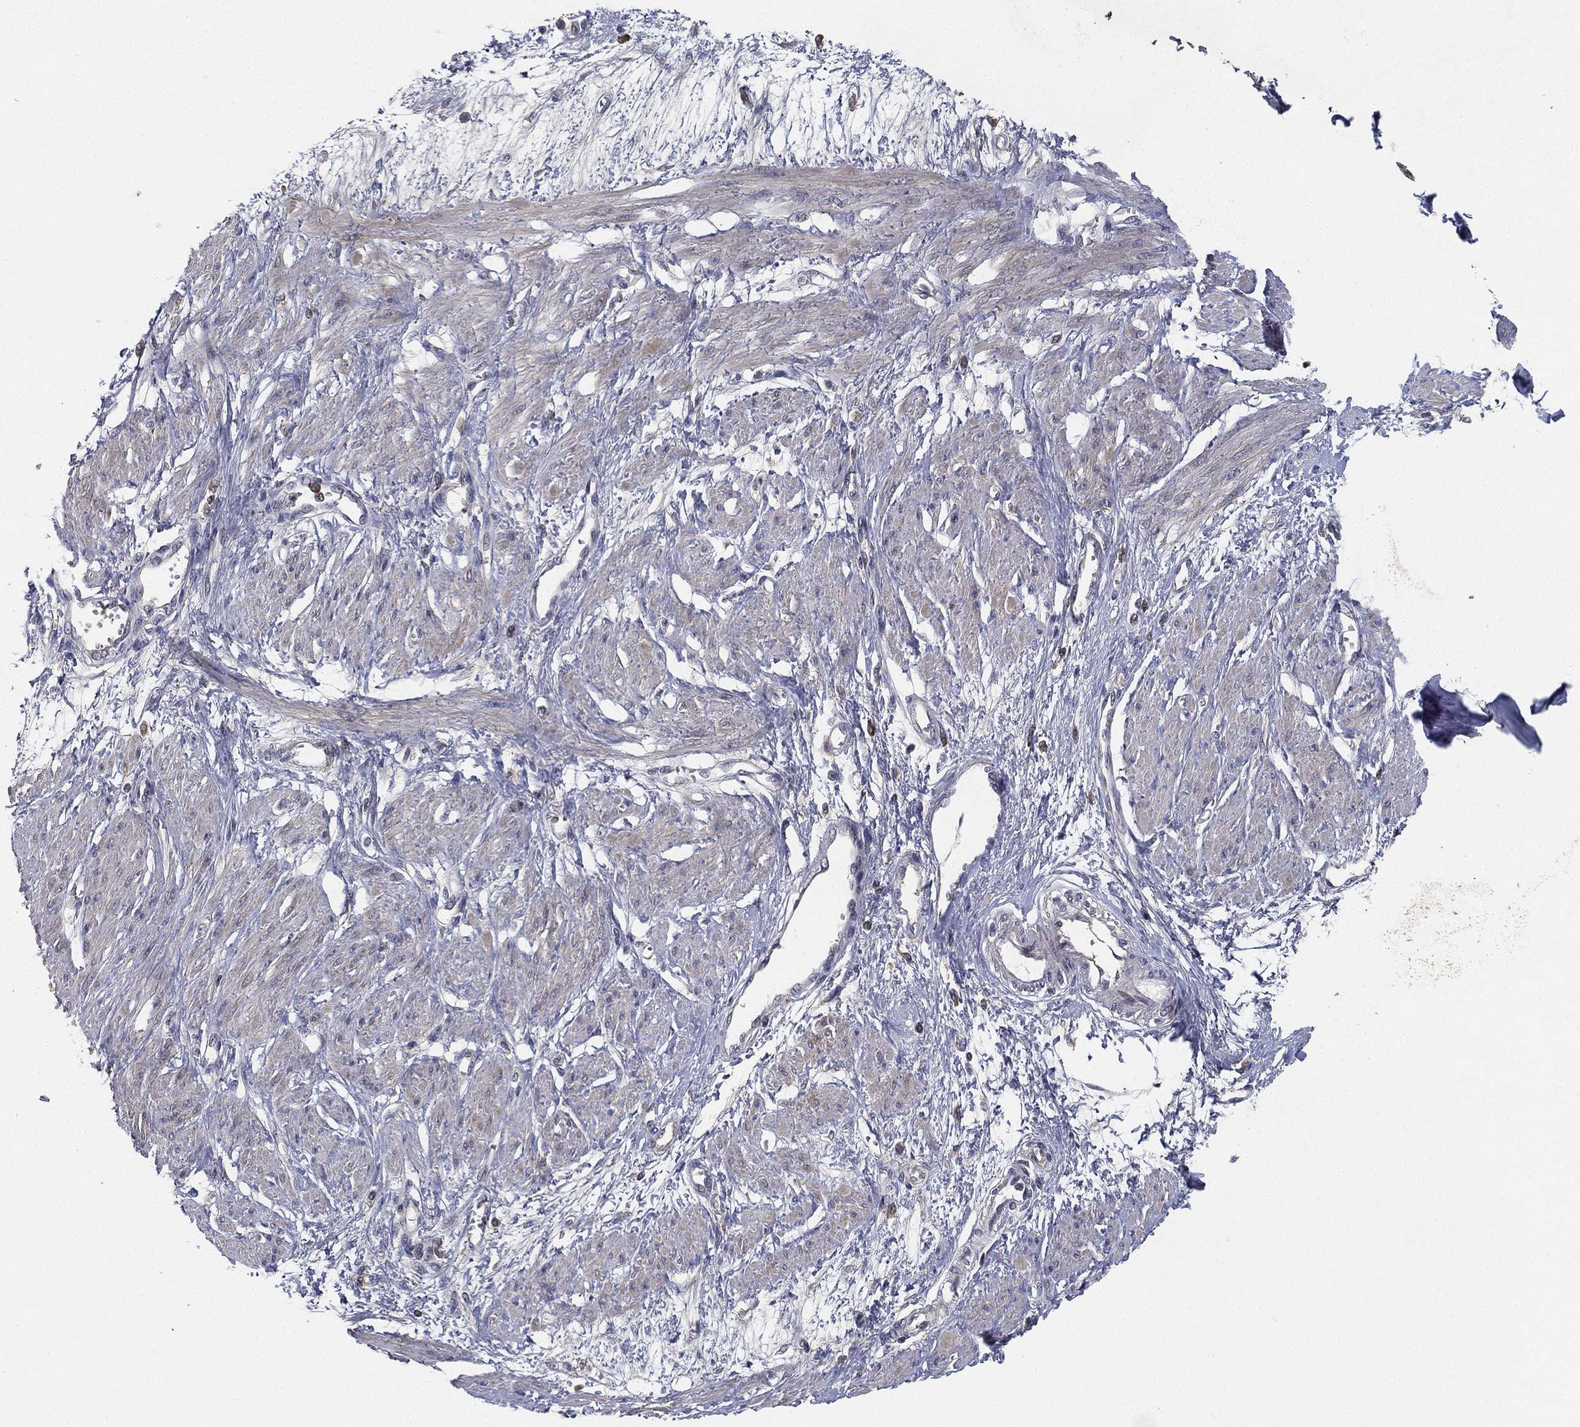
{"staining": {"intensity": "weak", "quantity": "<25%", "location": "cytoplasmic/membranous"}, "tissue": "smooth muscle", "cell_type": "Smooth muscle cells", "image_type": "normal", "snomed": [{"axis": "morphology", "description": "Normal tissue, NOS"}, {"axis": "topography", "description": "Smooth muscle"}, {"axis": "topography", "description": "Uterus"}], "caption": "This is an immunohistochemistry histopathology image of benign human smooth muscle. There is no positivity in smooth muscle cells.", "gene": "CFAP251", "patient": {"sex": "female", "age": 39}}